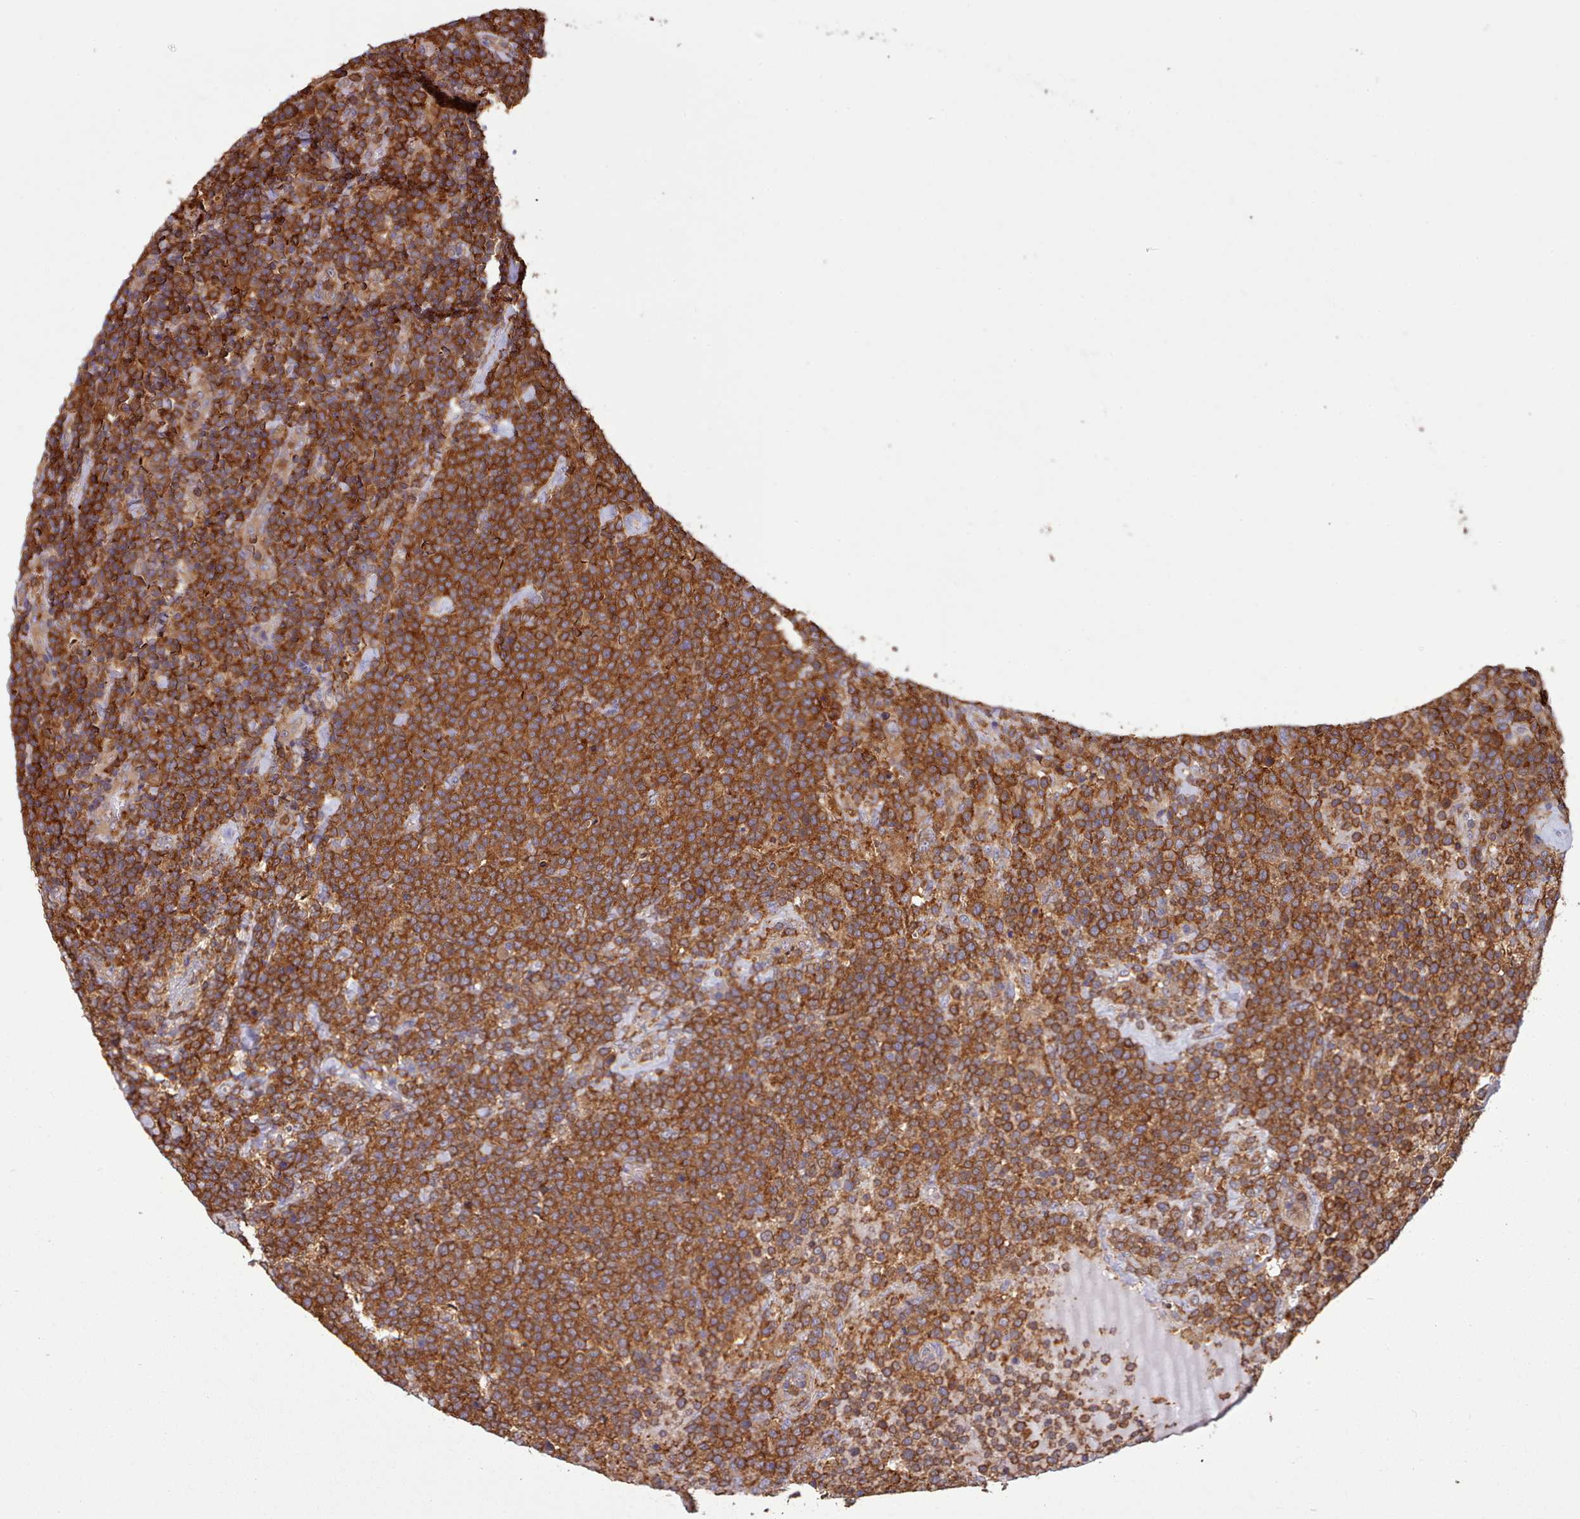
{"staining": {"intensity": "strong", "quantity": ">75%", "location": "cytoplasmic/membranous"}, "tissue": "lymphoma", "cell_type": "Tumor cells", "image_type": "cancer", "snomed": [{"axis": "morphology", "description": "Malignant lymphoma, non-Hodgkin's type, High grade"}, {"axis": "topography", "description": "Lymph node"}], "caption": "Malignant lymphoma, non-Hodgkin's type (high-grade) stained for a protein displays strong cytoplasmic/membranous positivity in tumor cells. The protein is stained brown, and the nuclei are stained in blue (DAB IHC with brightfield microscopy, high magnification).", "gene": "SLC4A9", "patient": {"sex": "male", "age": 61}}